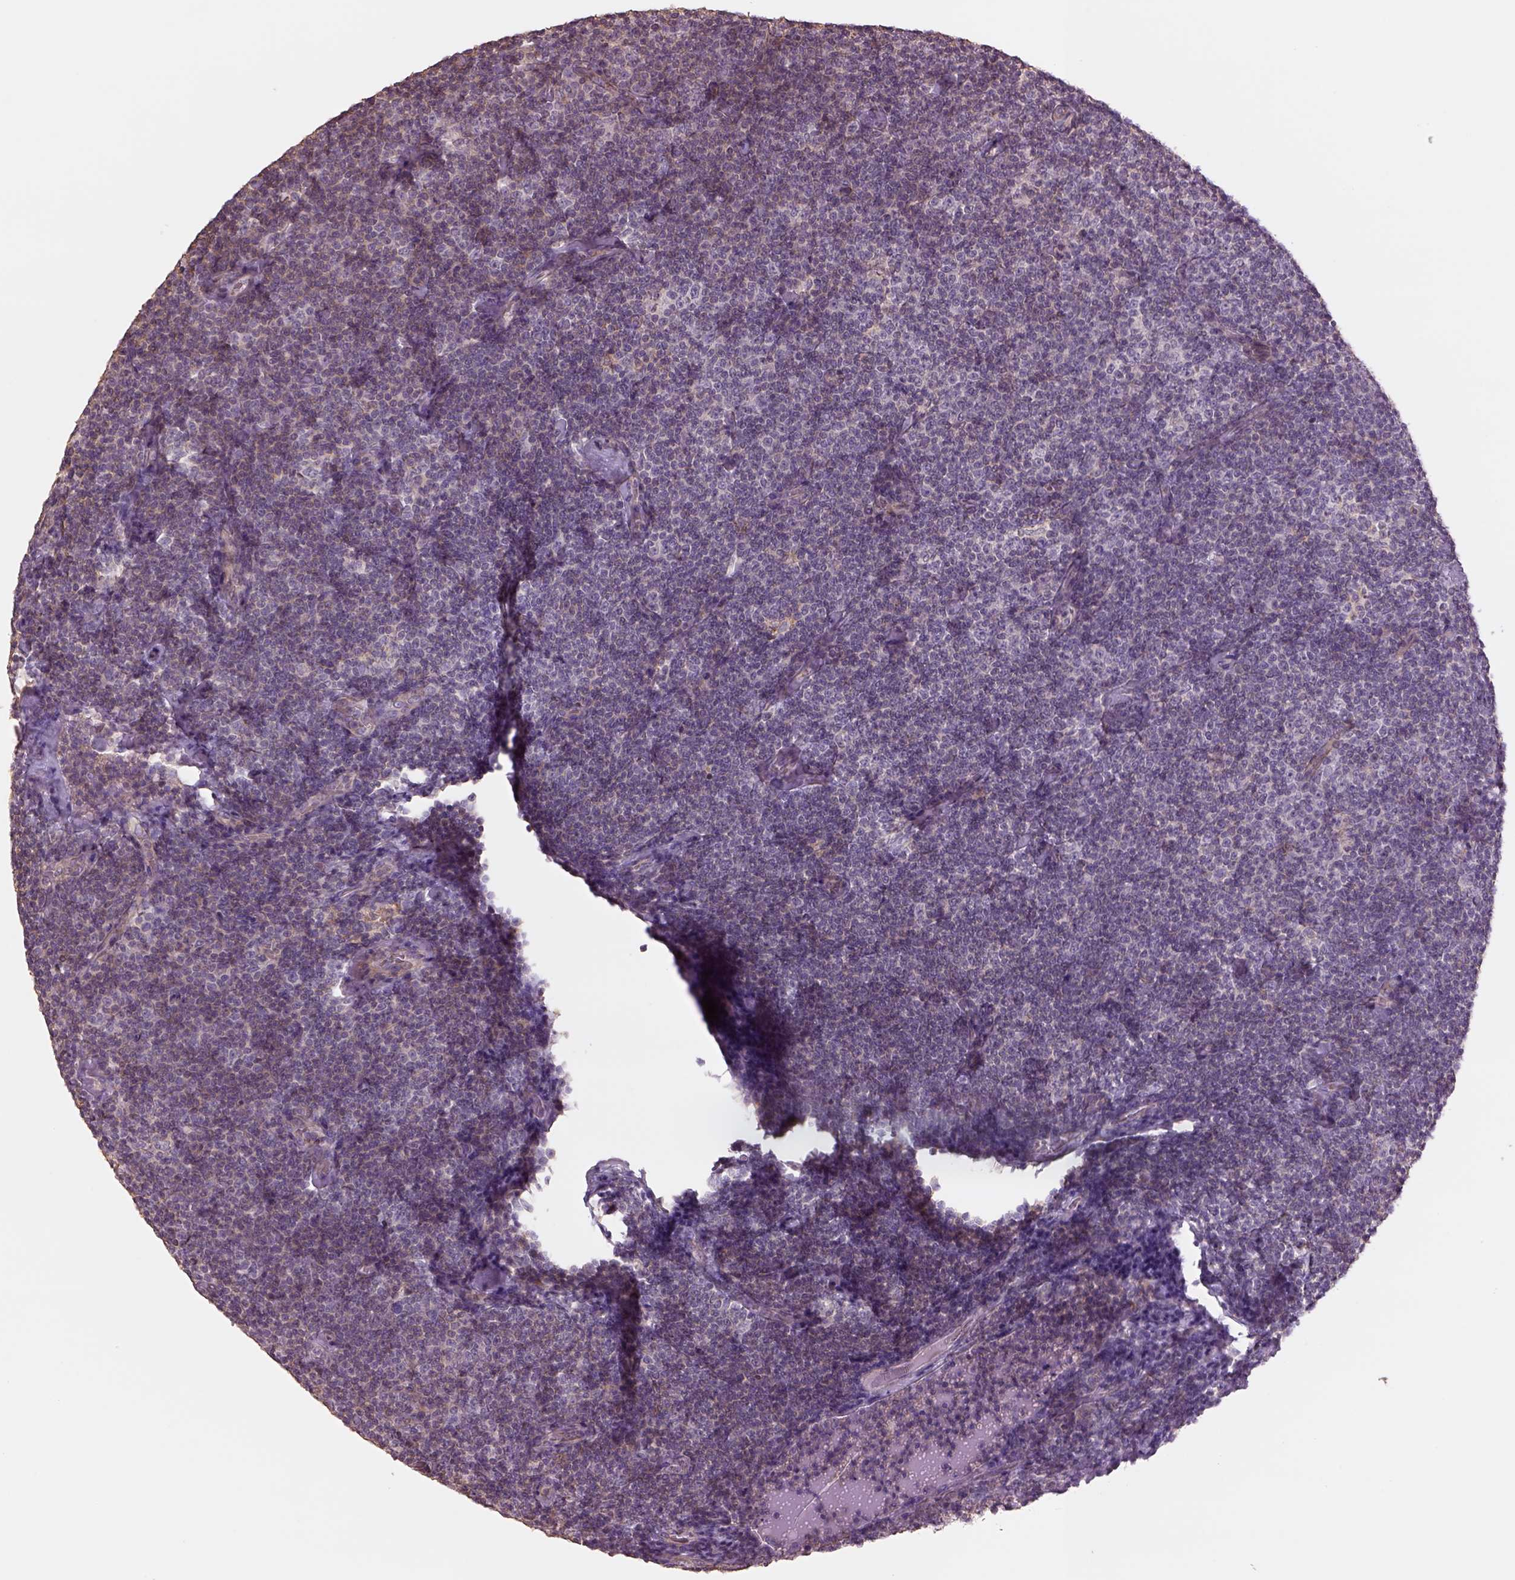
{"staining": {"intensity": "negative", "quantity": "none", "location": "none"}, "tissue": "lymphoma", "cell_type": "Tumor cells", "image_type": "cancer", "snomed": [{"axis": "morphology", "description": "Malignant lymphoma, non-Hodgkin's type, Low grade"}, {"axis": "topography", "description": "Lymph node"}], "caption": "IHC of human low-grade malignant lymphoma, non-Hodgkin's type demonstrates no expression in tumor cells.", "gene": "LIN7A", "patient": {"sex": "male", "age": 81}}